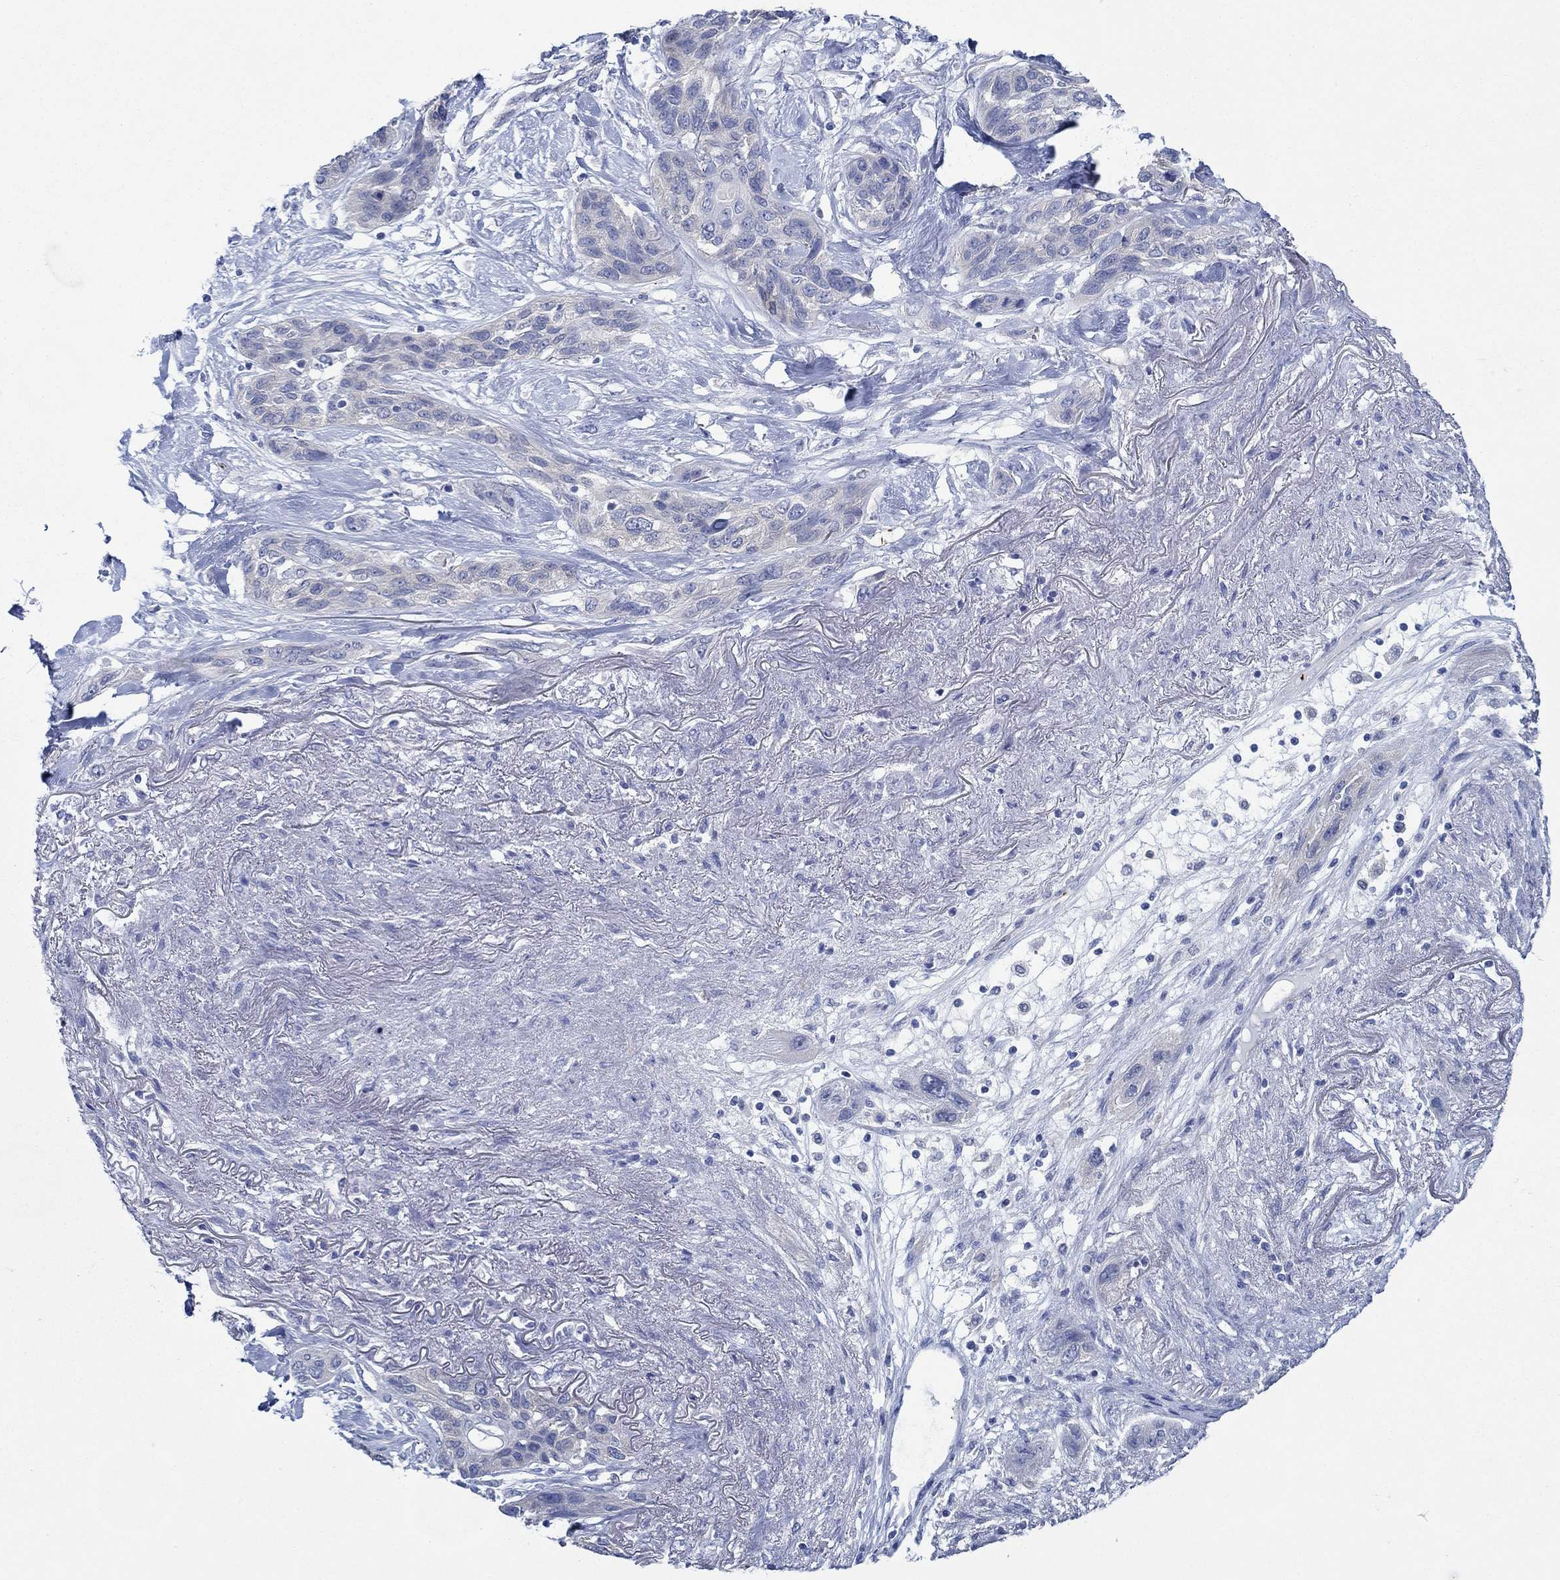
{"staining": {"intensity": "negative", "quantity": "none", "location": "none"}, "tissue": "lung cancer", "cell_type": "Tumor cells", "image_type": "cancer", "snomed": [{"axis": "morphology", "description": "Squamous cell carcinoma, NOS"}, {"axis": "topography", "description": "Lung"}], "caption": "Tumor cells show no significant protein expression in squamous cell carcinoma (lung).", "gene": "SLC27A3", "patient": {"sex": "female", "age": 70}}